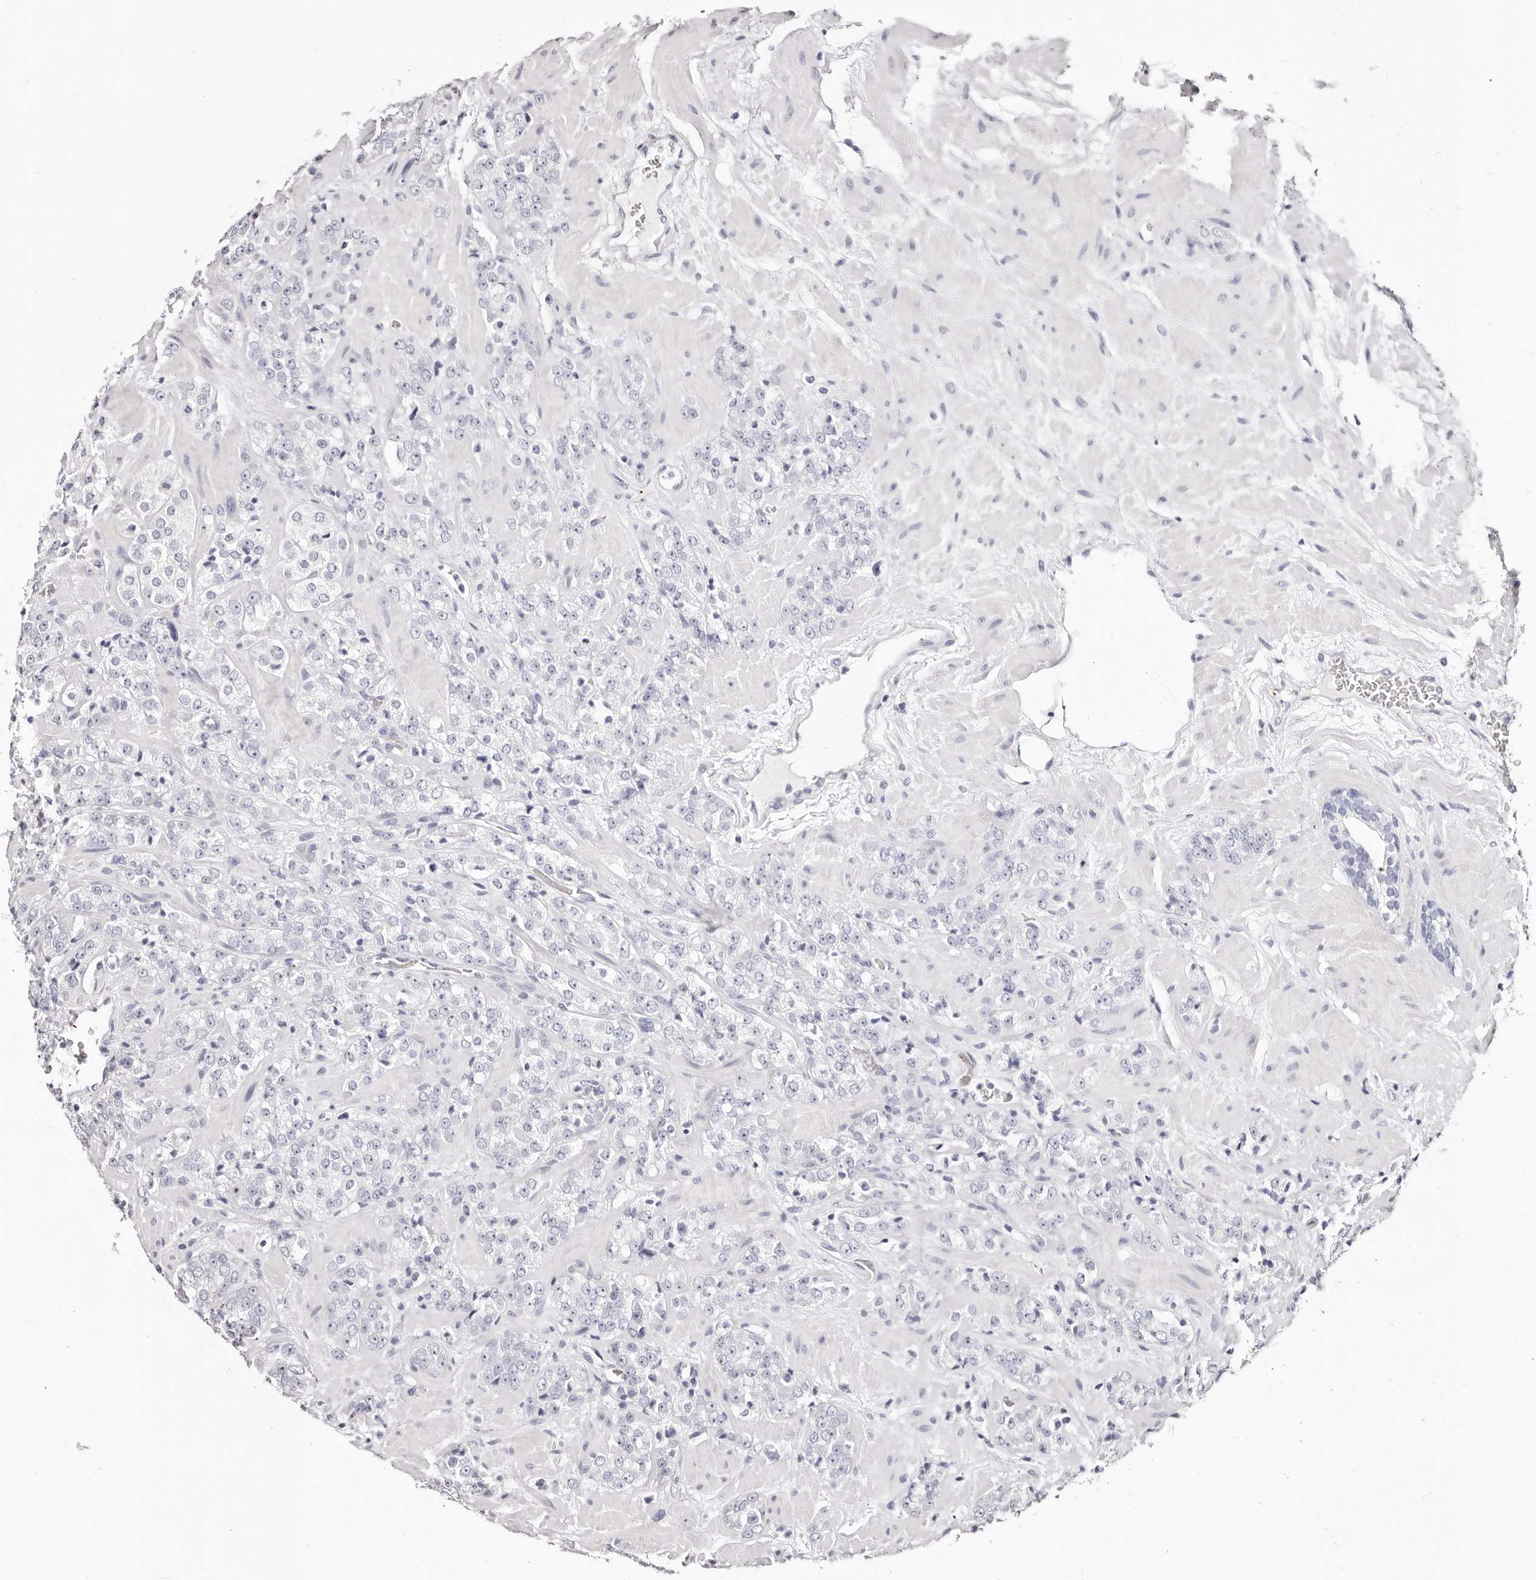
{"staining": {"intensity": "negative", "quantity": "none", "location": "none"}, "tissue": "prostate cancer", "cell_type": "Tumor cells", "image_type": "cancer", "snomed": [{"axis": "morphology", "description": "Adenocarcinoma, High grade"}, {"axis": "topography", "description": "Prostate"}], "caption": "Immunohistochemical staining of prostate cancer (adenocarcinoma (high-grade)) reveals no significant positivity in tumor cells.", "gene": "PF4", "patient": {"sex": "male", "age": 64}}